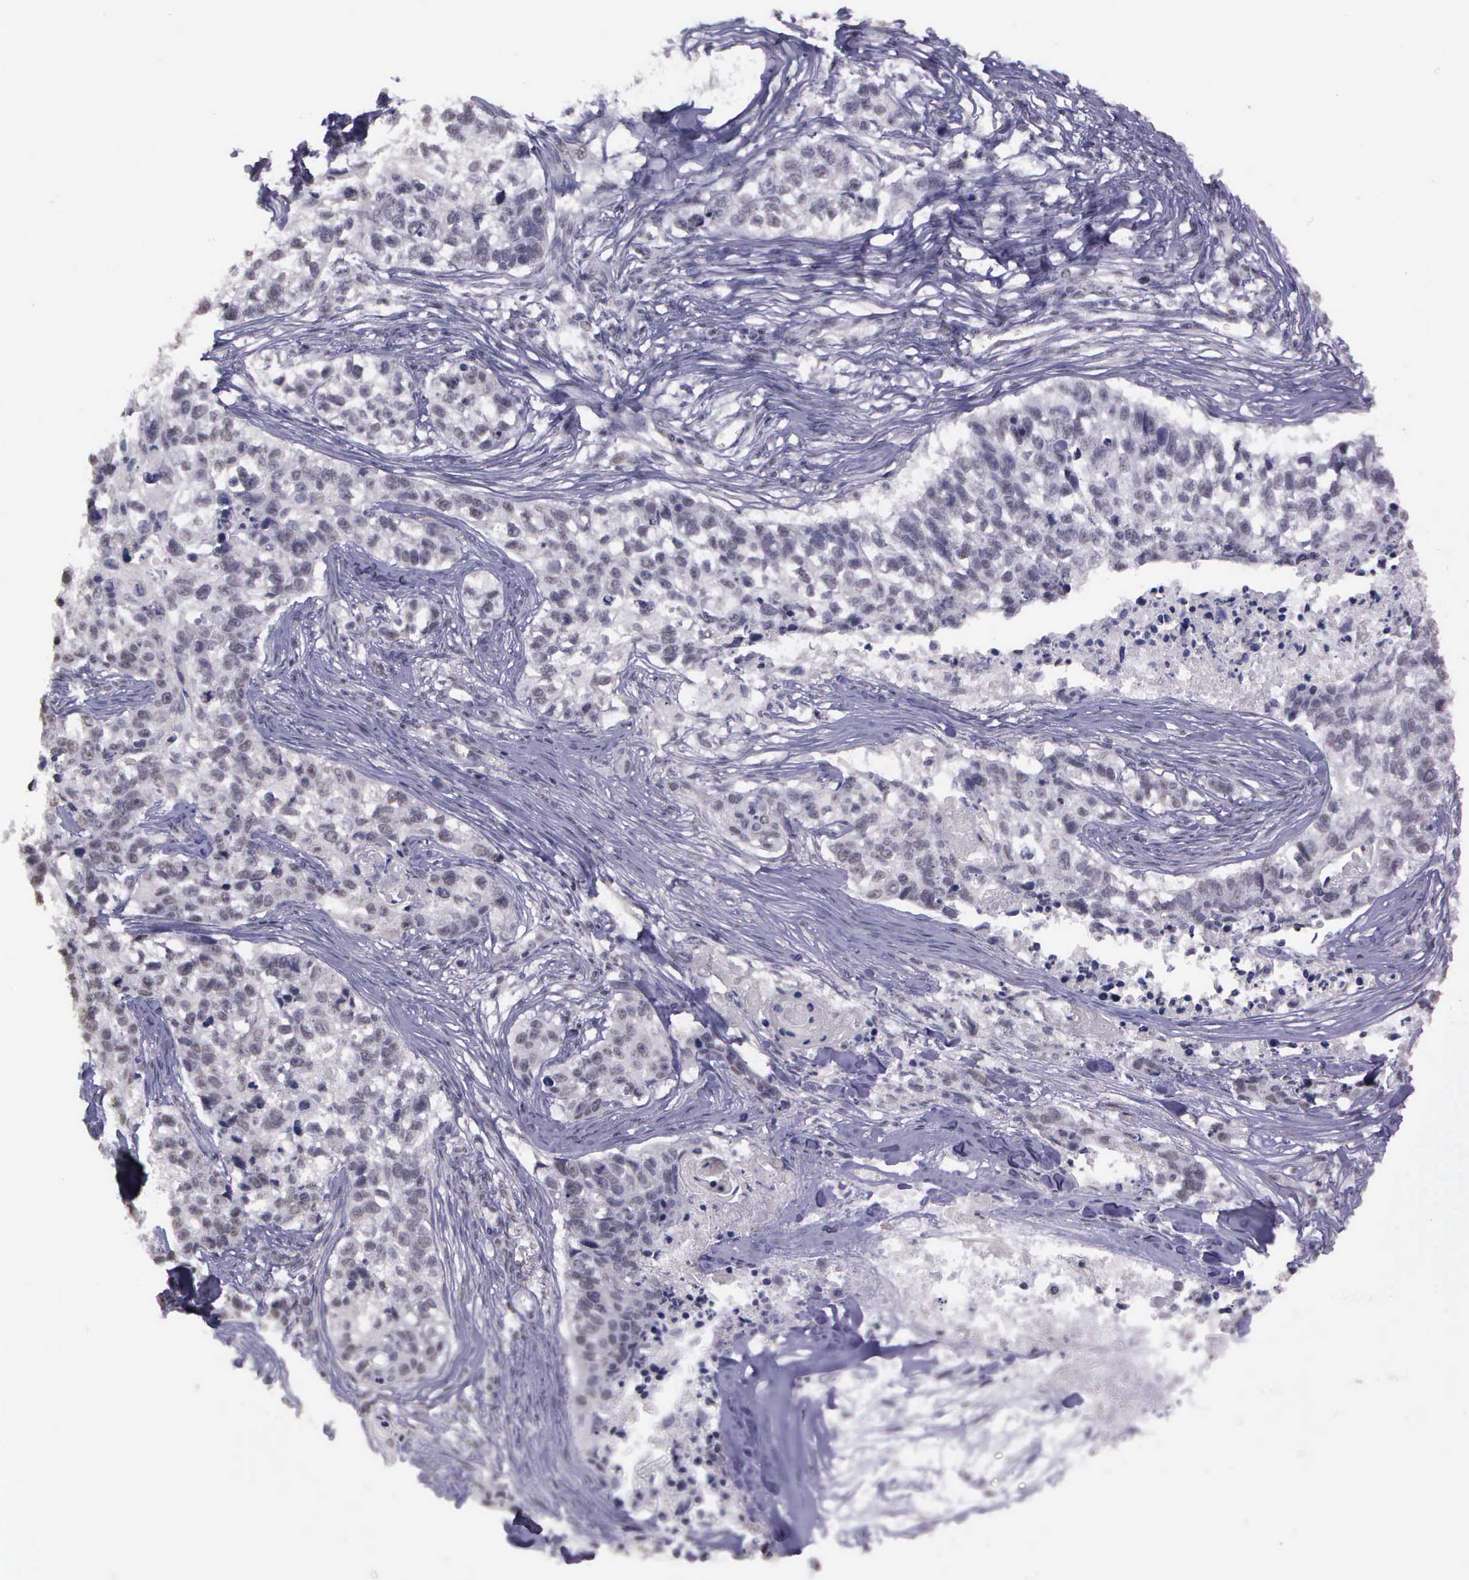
{"staining": {"intensity": "negative", "quantity": "none", "location": "none"}, "tissue": "lung cancer", "cell_type": "Tumor cells", "image_type": "cancer", "snomed": [{"axis": "morphology", "description": "Squamous cell carcinoma, NOS"}, {"axis": "topography", "description": "Lymph node"}, {"axis": "topography", "description": "Lung"}], "caption": "Immunohistochemical staining of squamous cell carcinoma (lung) demonstrates no significant positivity in tumor cells.", "gene": "ARMCX5", "patient": {"sex": "male", "age": 74}}